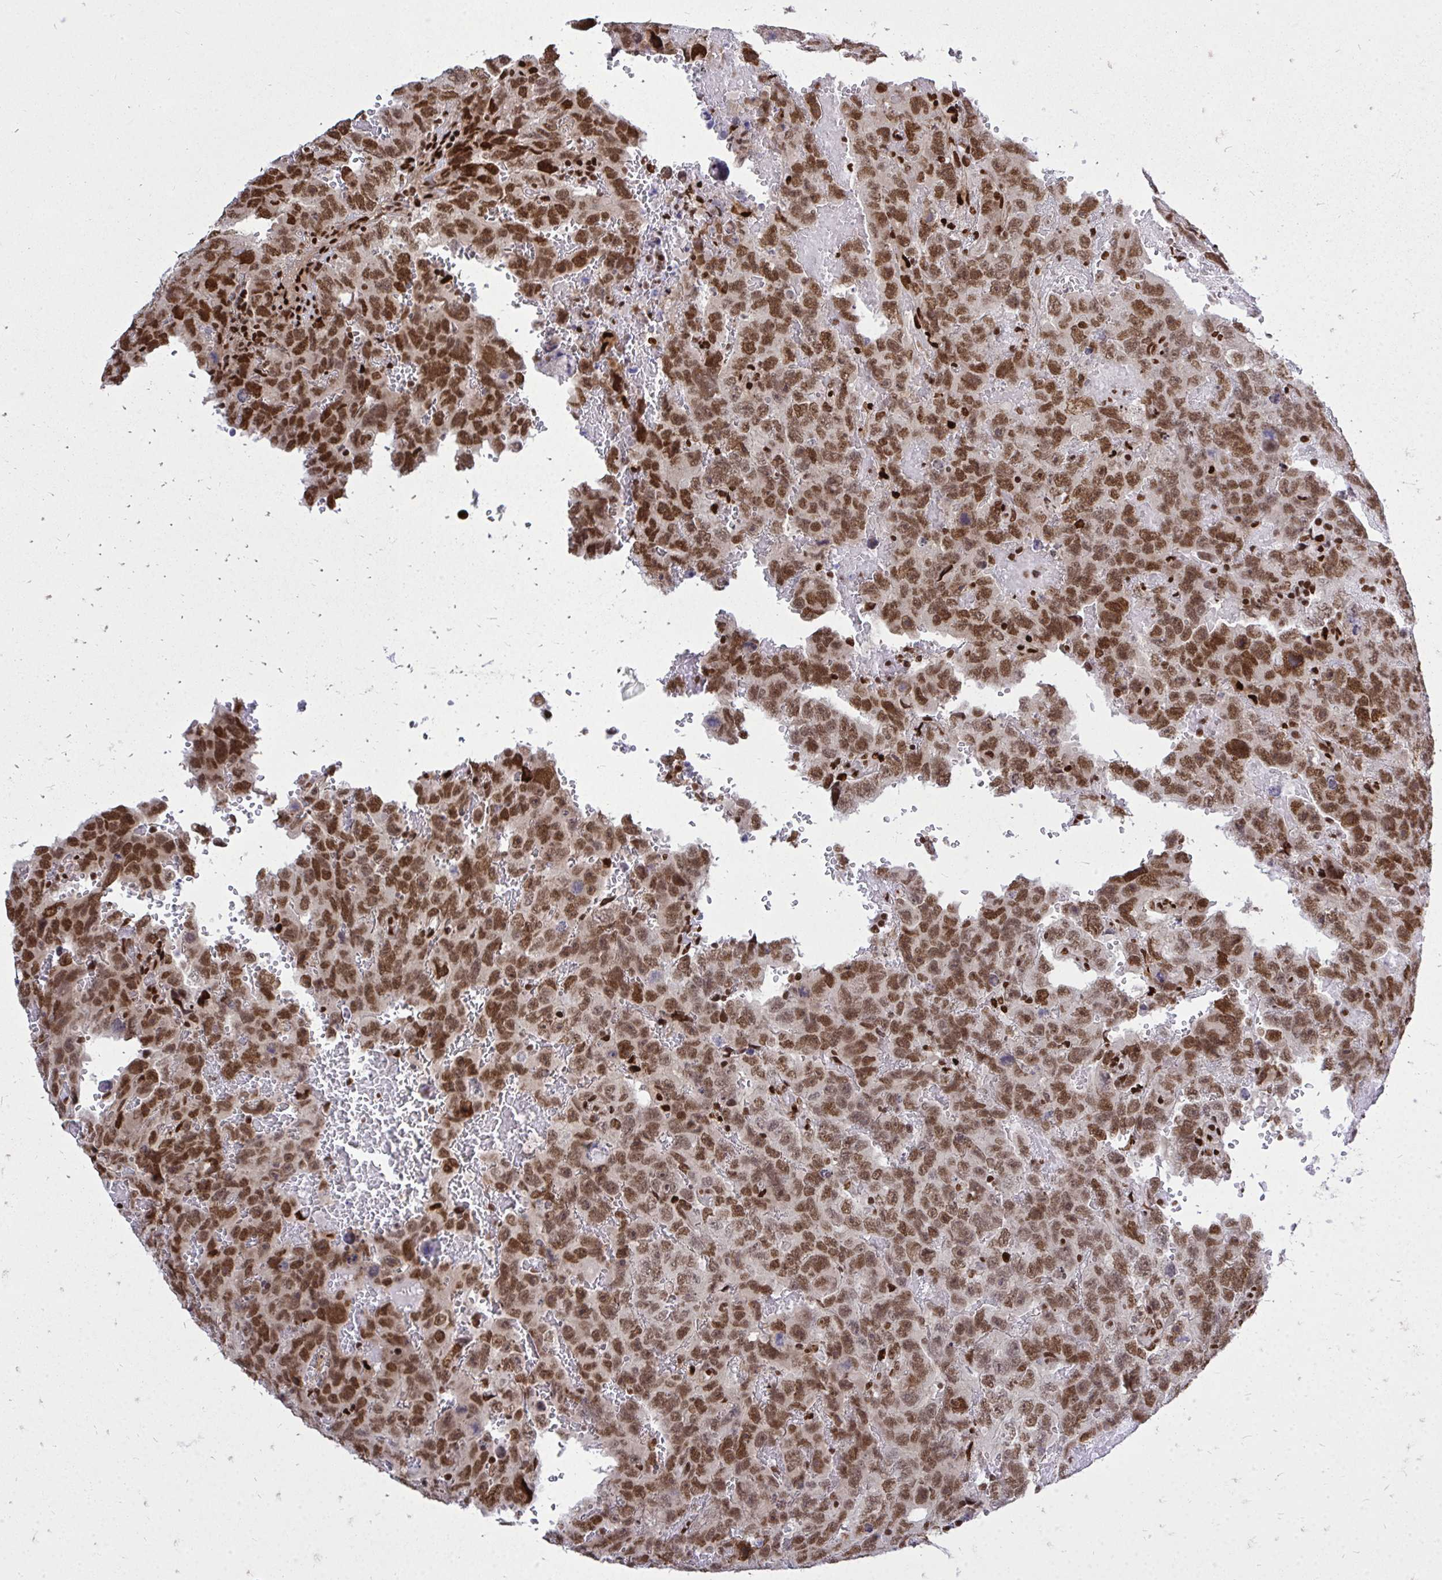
{"staining": {"intensity": "moderate", "quantity": ">75%", "location": "nuclear"}, "tissue": "testis cancer", "cell_type": "Tumor cells", "image_type": "cancer", "snomed": [{"axis": "morphology", "description": "Carcinoma, Embryonal, NOS"}, {"axis": "topography", "description": "Testis"}], "caption": "Human testis embryonal carcinoma stained for a protein (brown) demonstrates moderate nuclear positive positivity in about >75% of tumor cells.", "gene": "TBL1Y", "patient": {"sex": "male", "age": 45}}